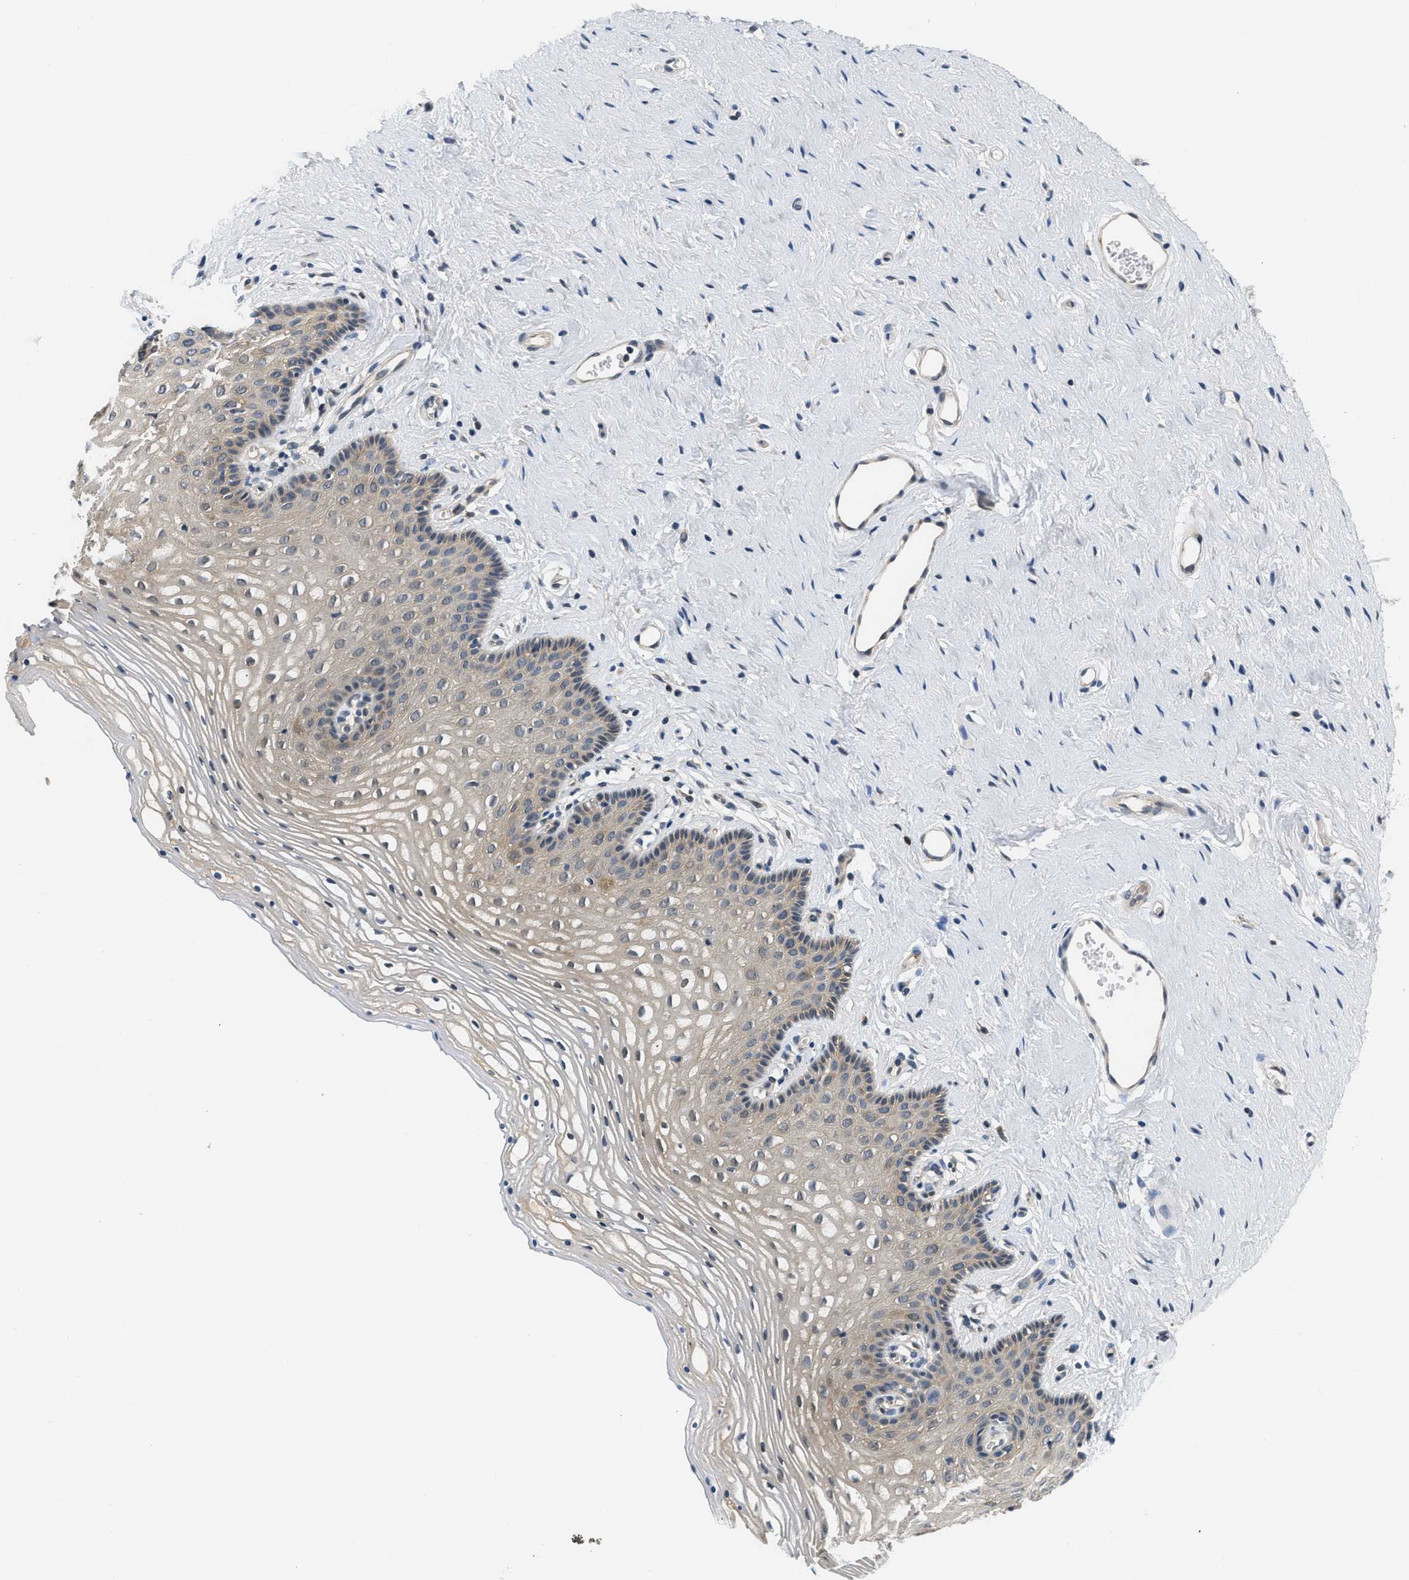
{"staining": {"intensity": "weak", "quantity": "<25%", "location": "cytoplasmic/membranous"}, "tissue": "vagina", "cell_type": "Squamous epithelial cells", "image_type": "normal", "snomed": [{"axis": "morphology", "description": "Normal tissue, NOS"}, {"axis": "topography", "description": "Vagina"}], "caption": "Immunohistochemistry (IHC) photomicrograph of normal human vagina stained for a protein (brown), which exhibits no positivity in squamous epithelial cells. The staining was performed using DAB to visualize the protein expression in brown, while the nuclei were stained in blue with hematoxylin (Magnification: 20x).", "gene": "EIF4EBP2", "patient": {"sex": "female", "age": 32}}